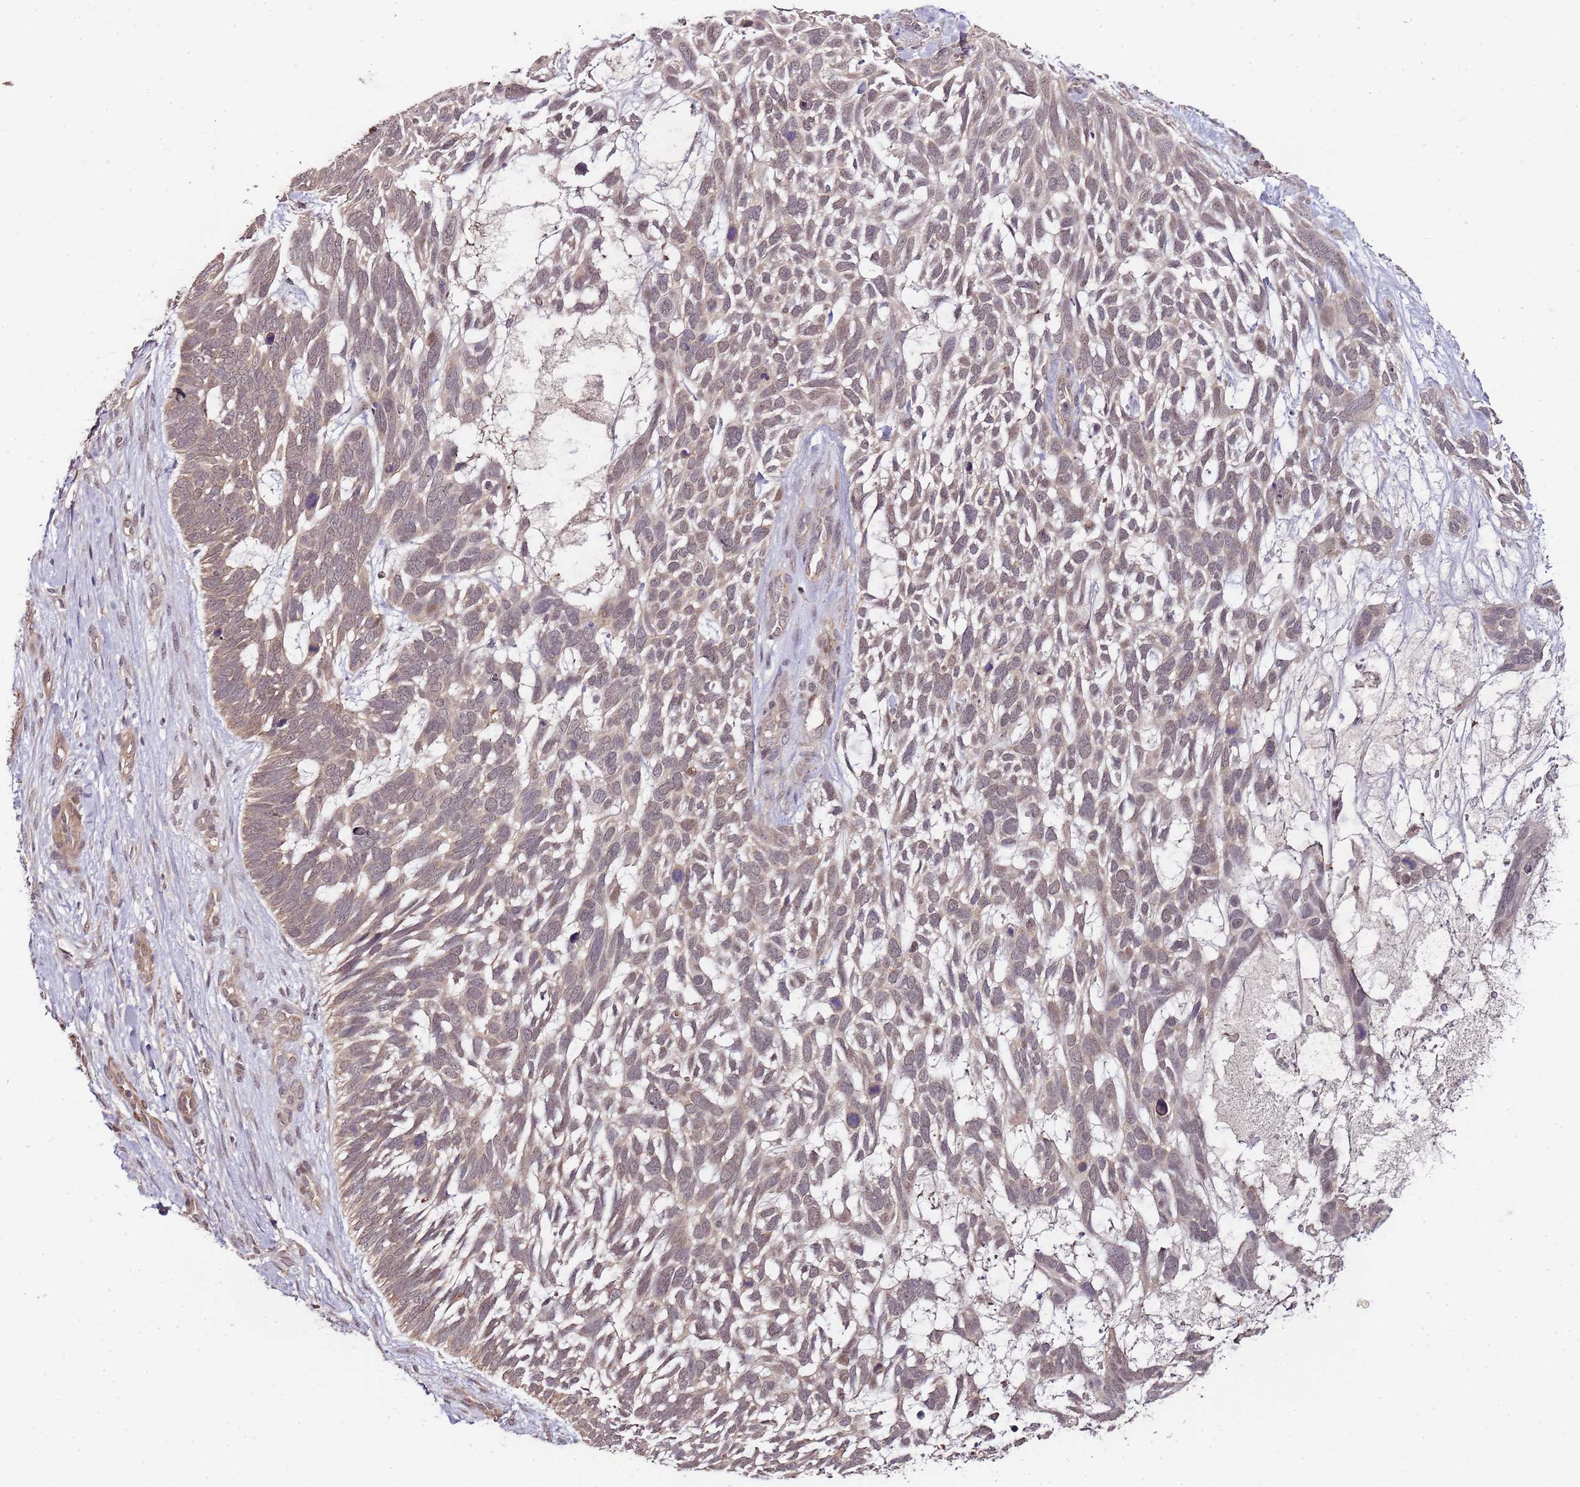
{"staining": {"intensity": "weak", "quantity": "25%-75%", "location": "cytoplasmic/membranous"}, "tissue": "skin cancer", "cell_type": "Tumor cells", "image_type": "cancer", "snomed": [{"axis": "morphology", "description": "Basal cell carcinoma"}, {"axis": "topography", "description": "Skin"}], "caption": "Human skin cancer stained with a protein marker displays weak staining in tumor cells.", "gene": "LIN37", "patient": {"sex": "male", "age": 88}}